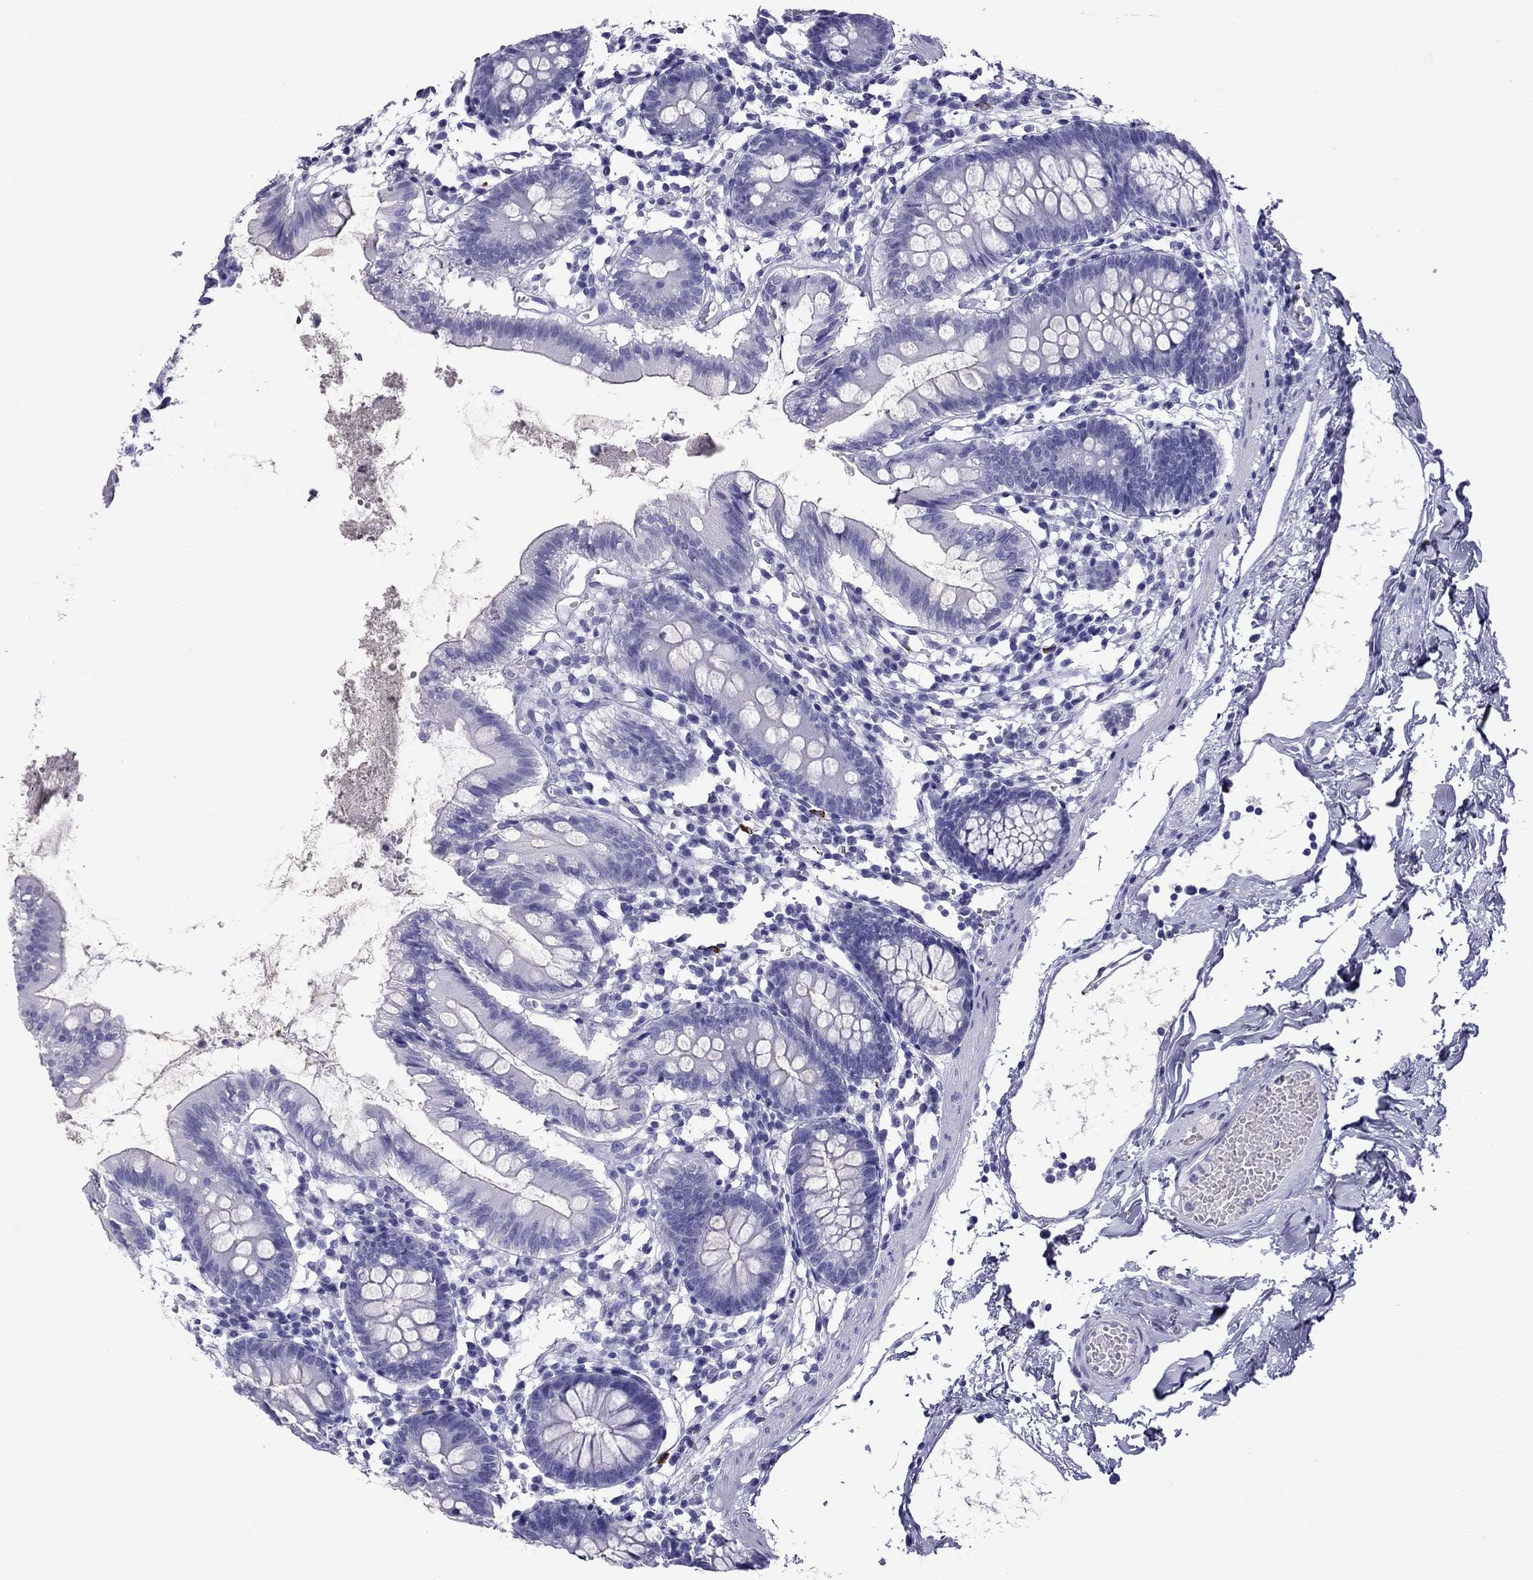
{"staining": {"intensity": "negative", "quantity": "none", "location": "none"}, "tissue": "small intestine", "cell_type": "Glandular cells", "image_type": "normal", "snomed": [{"axis": "morphology", "description": "Normal tissue, NOS"}, {"axis": "topography", "description": "Small intestine"}], "caption": "The photomicrograph displays no staining of glandular cells in unremarkable small intestine. (Stains: DAB immunohistochemistry (IHC) with hematoxylin counter stain, Microscopy: brightfield microscopy at high magnification).", "gene": "SCART1", "patient": {"sex": "female", "age": 90}}